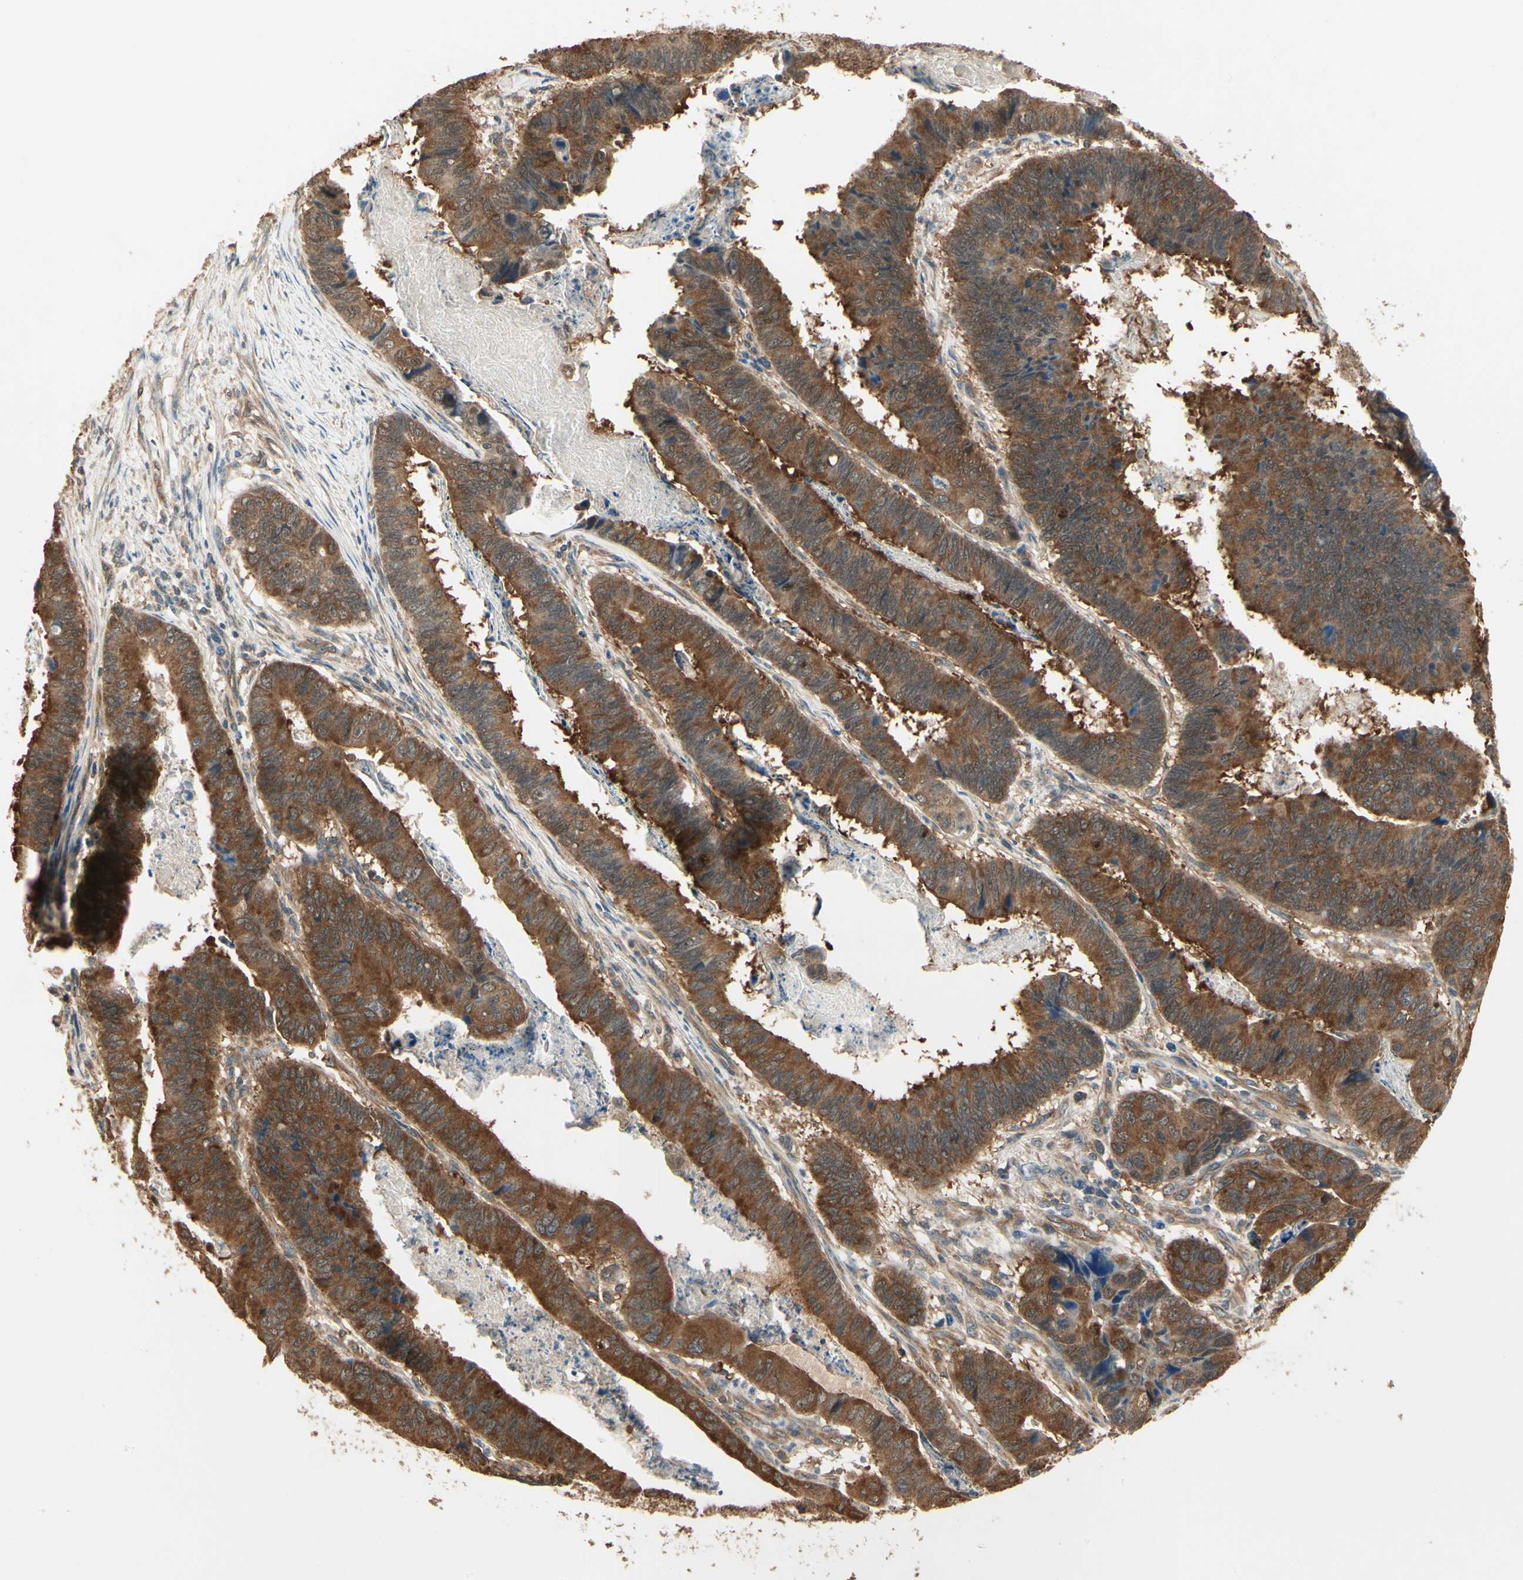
{"staining": {"intensity": "strong", "quantity": ">75%", "location": "cytoplasmic/membranous"}, "tissue": "stomach cancer", "cell_type": "Tumor cells", "image_type": "cancer", "snomed": [{"axis": "morphology", "description": "Adenocarcinoma, NOS"}, {"axis": "topography", "description": "Stomach, lower"}], "caption": "There is high levels of strong cytoplasmic/membranous positivity in tumor cells of stomach adenocarcinoma, as demonstrated by immunohistochemical staining (brown color).", "gene": "CCT7", "patient": {"sex": "male", "age": 77}}